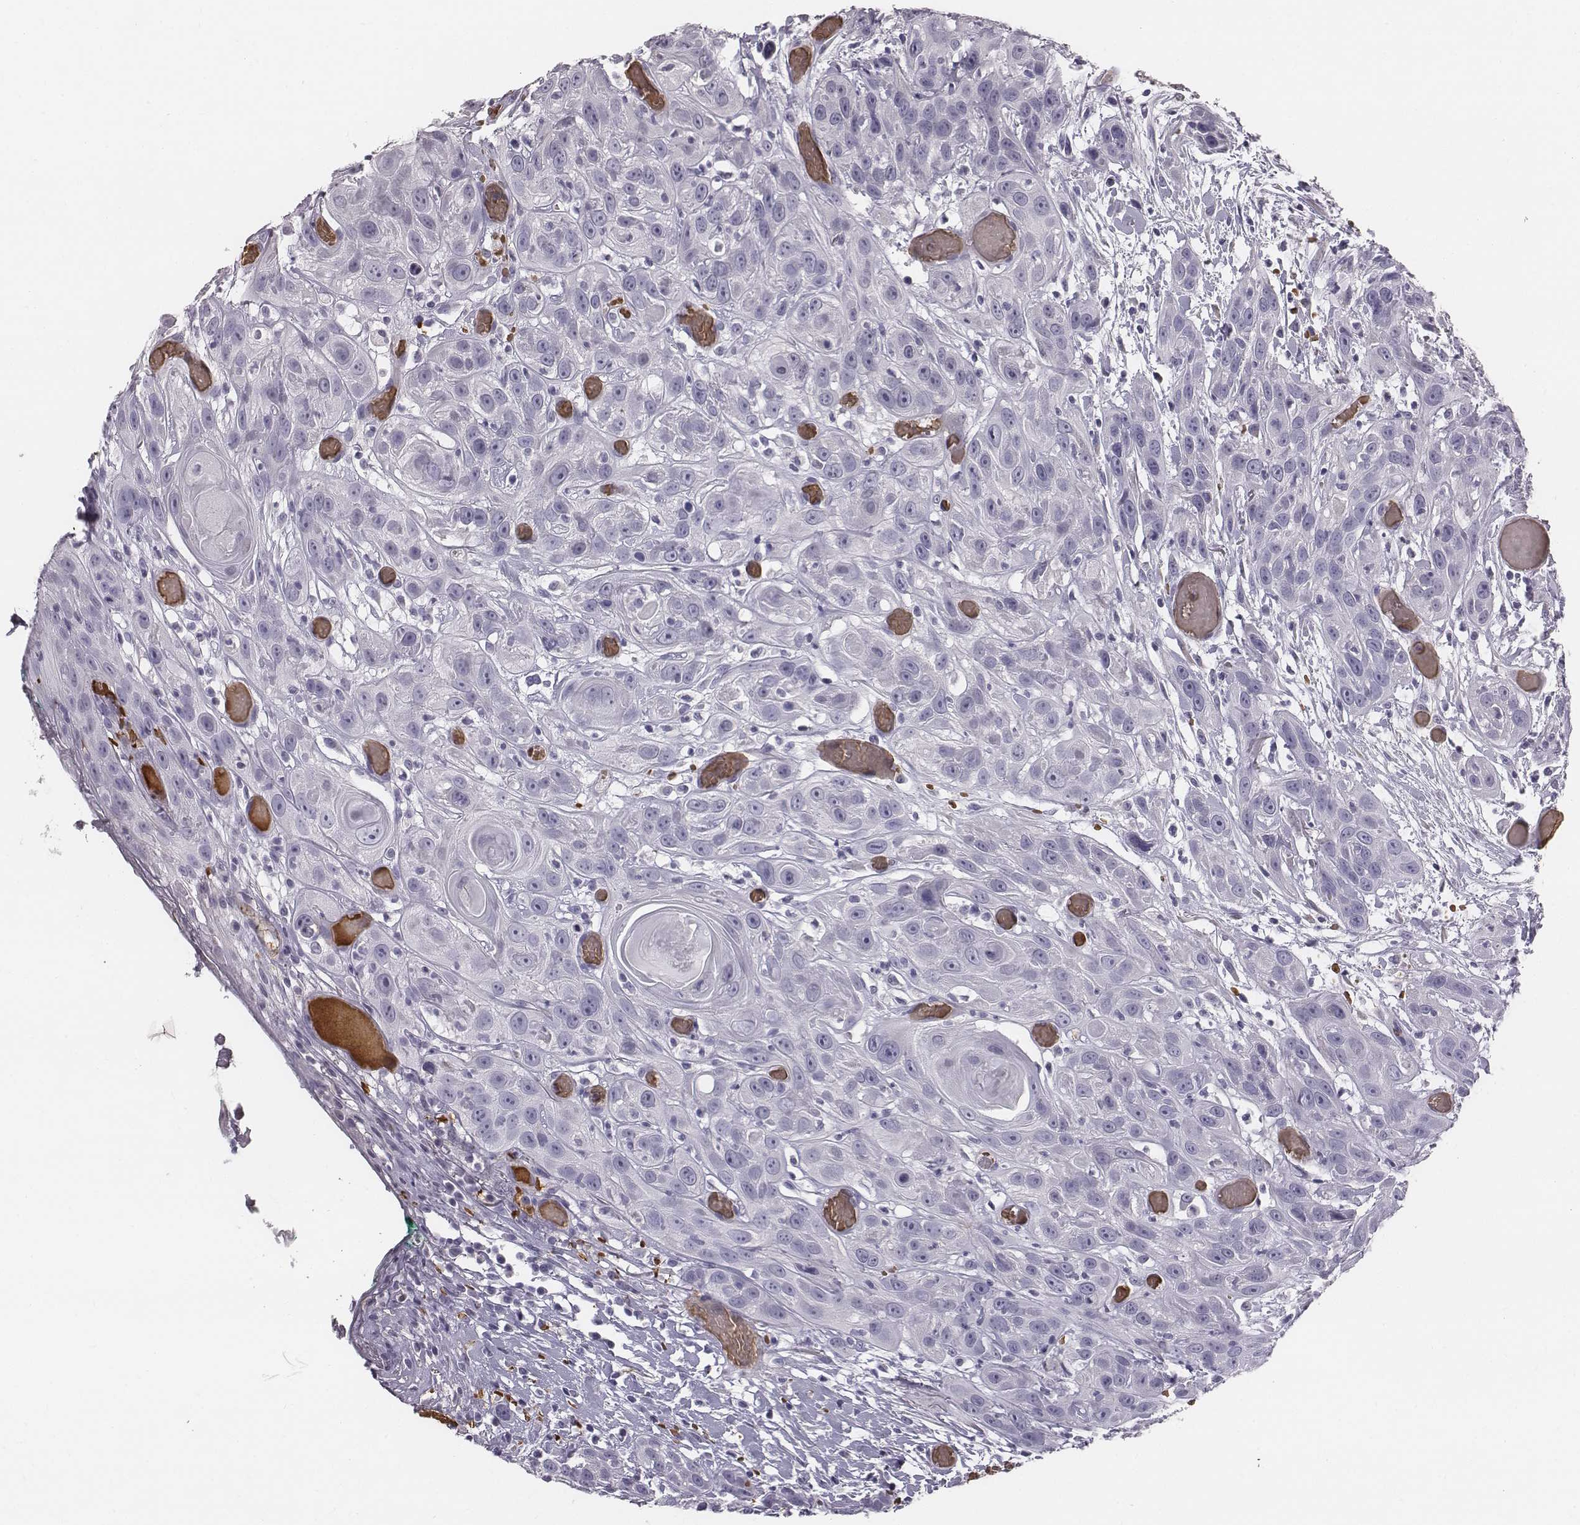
{"staining": {"intensity": "negative", "quantity": "none", "location": "none"}, "tissue": "head and neck cancer", "cell_type": "Tumor cells", "image_type": "cancer", "snomed": [{"axis": "morphology", "description": "Normal tissue, NOS"}, {"axis": "morphology", "description": "Squamous cell carcinoma, NOS"}, {"axis": "topography", "description": "Oral tissue"}, {"axis": "topography", "description": "Salivary gland"}, {"axis": "topography", "description": "Head-Neck"}], "caption": "There is no significant staining in tumor cells of head and neck cancer.", "gene": "HBZ", "patient": {"sex": "female", "age": 62}}